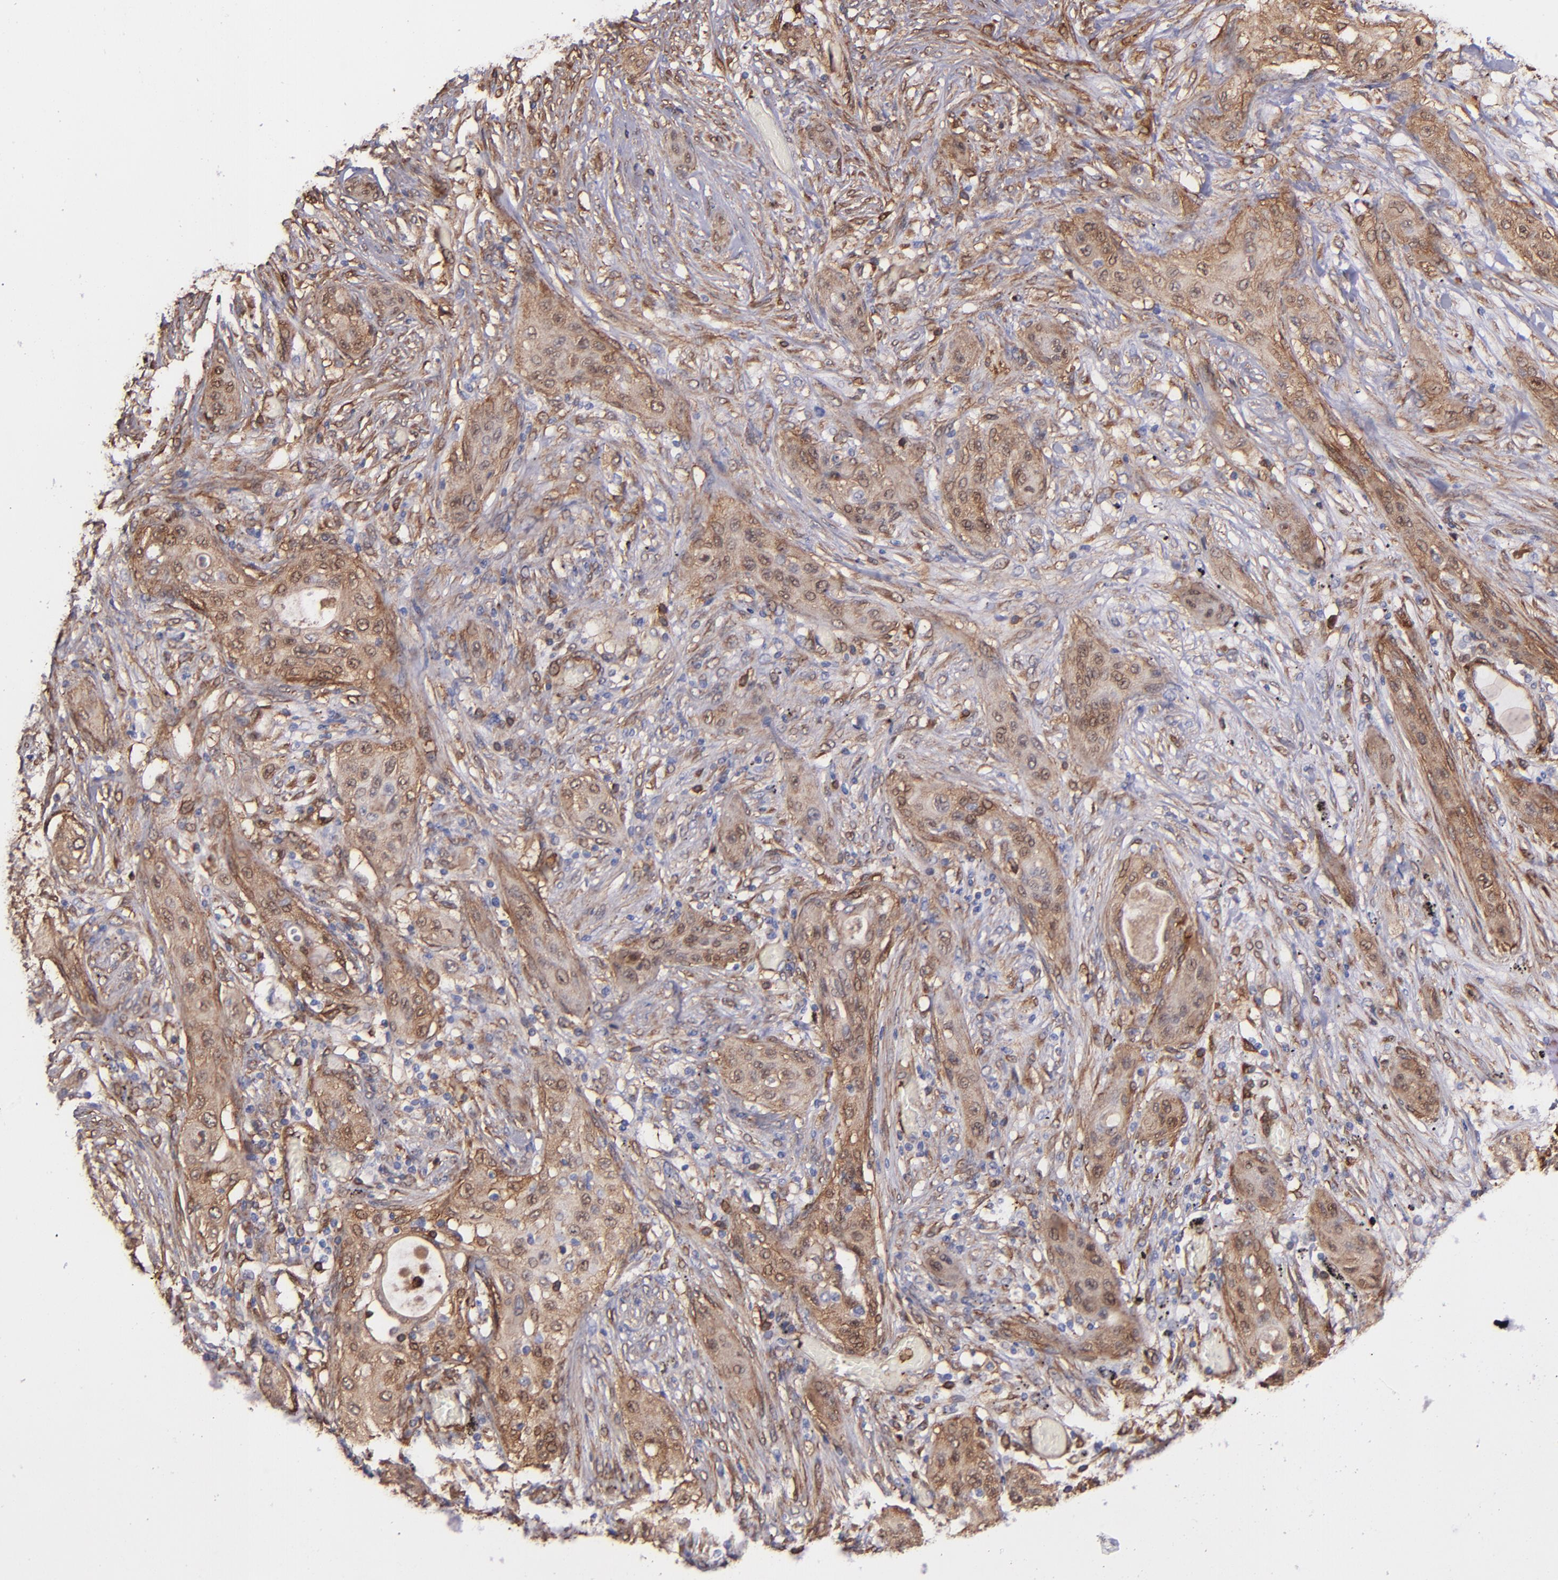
{"staining": {"intensity": "weak", "quantity": ">75%", "location": "cytoplasmic/membranous"}, "tissue": "lung cancer", "cell_type": "Tumor cells", "image_type": "cancer", "snomed": [{"axis": "morphology", "description": "Squamous cell carcinoma, NOS"}, {"axis": "topography", "description": "Lung"}], "caption": "Protein staining demonstrates weak cytoplasmic/membranous expression in about >75% of tumor cells in lung cancer.", "gene": "VCL", "patient": {"sex": "female", "age": 47}}